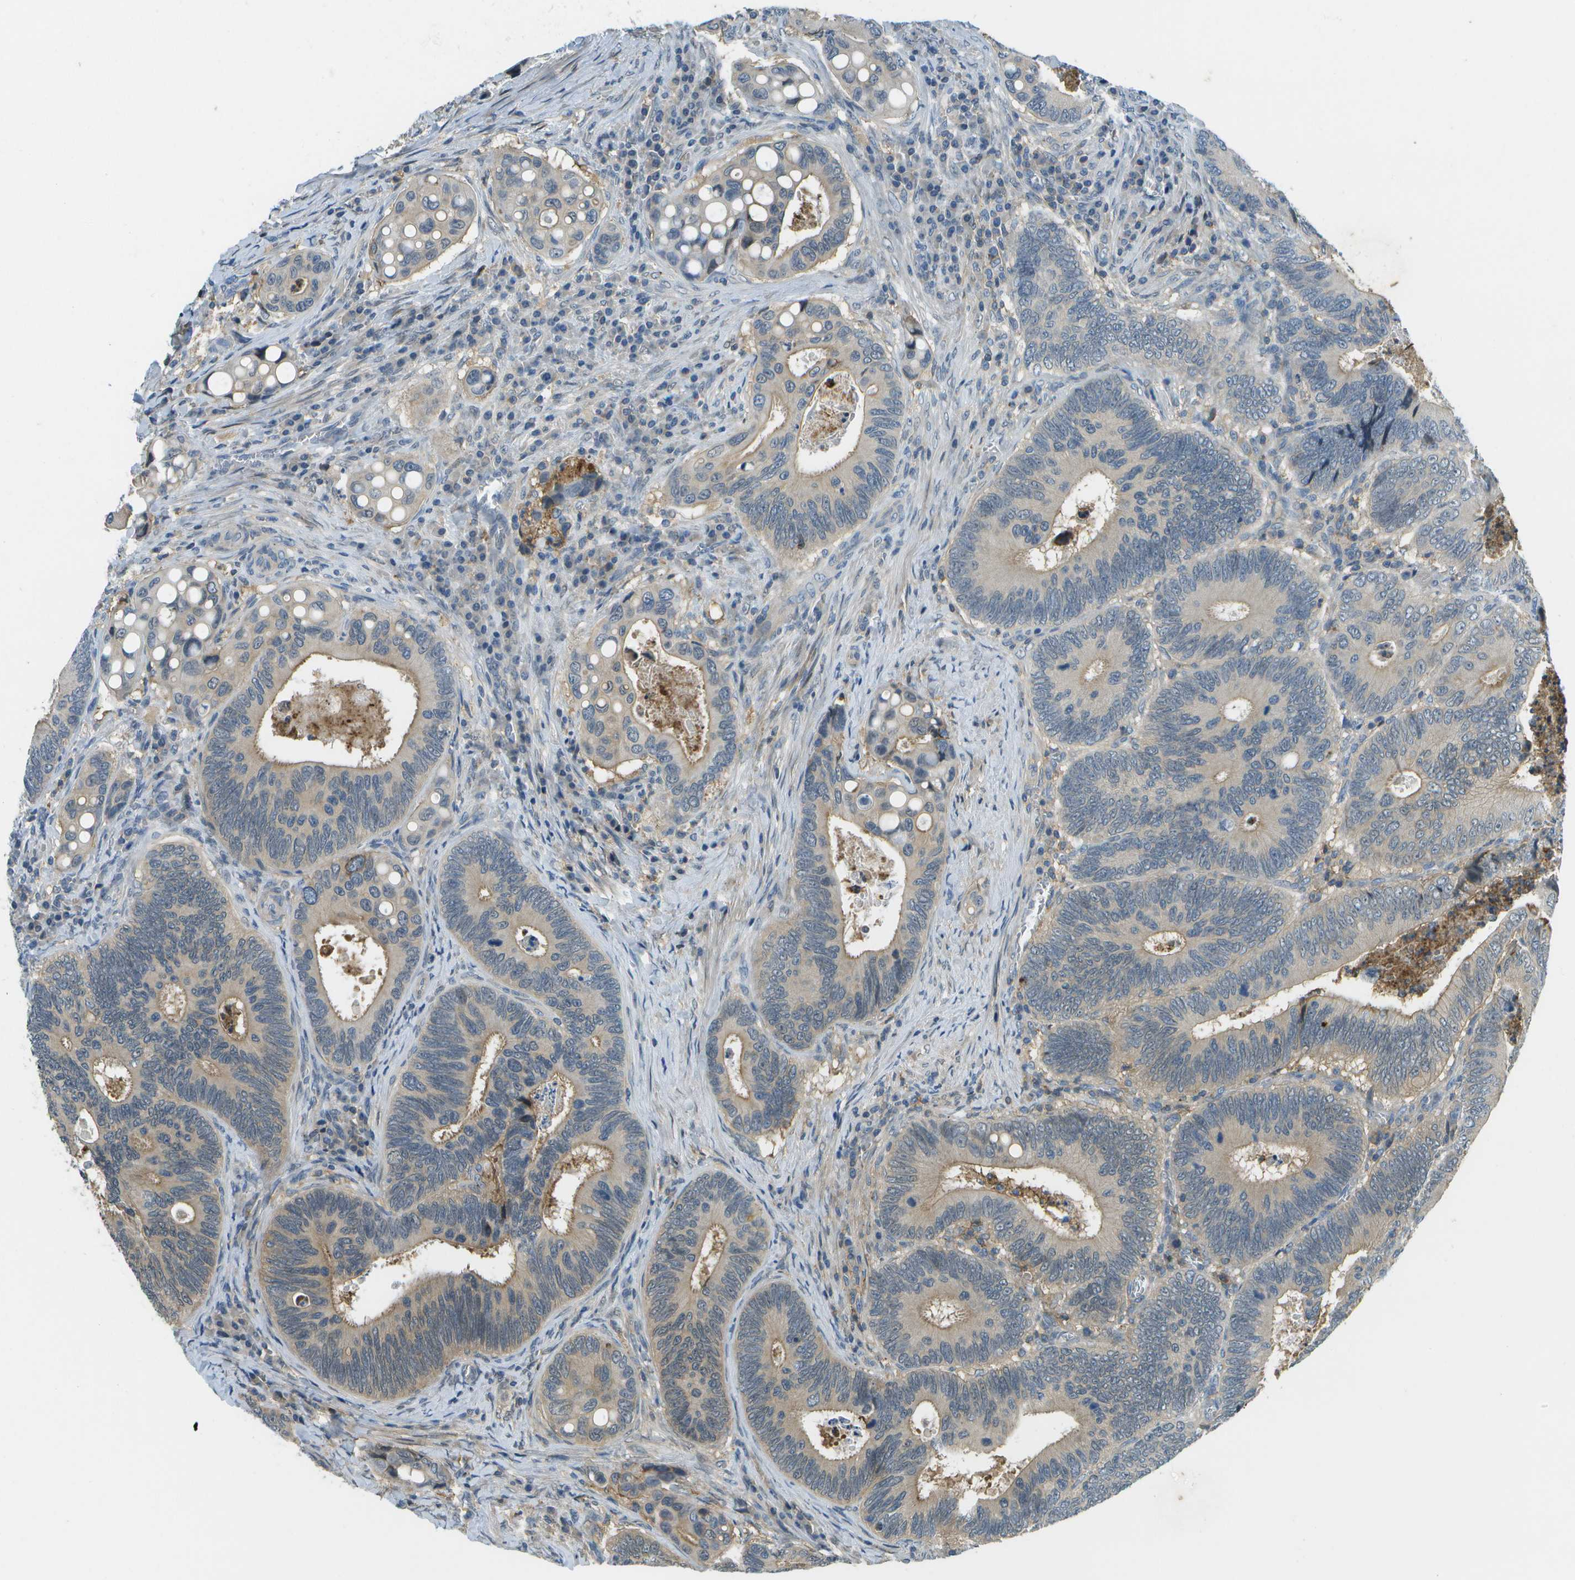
{"staining": {"intensity": "moderate", "quantity": "25%-75%", "location": "cytoplasmic/membranous"}, "tissue": "colorectal cancer", "cell_type": "Tumor cells", "image_type": "cancer", "snomed": [{"axis": "morphology", "description": "Inflammation, NOS"}, {"axis": "morphology", "description": "Adenocarcinoma, NOS"}, {"axis": "topography", "description": "Colon"}], "caption": "Tumor cells reveal medium levels of moderate cytoplasmic/membranous expression in about 25%-75% of cells in human colorectal adenocarcinoma. (IHC, brightfield microscopy, high magnification).", "gene": "LRRC66", "patient": {"sex": "male", "age": 72}}